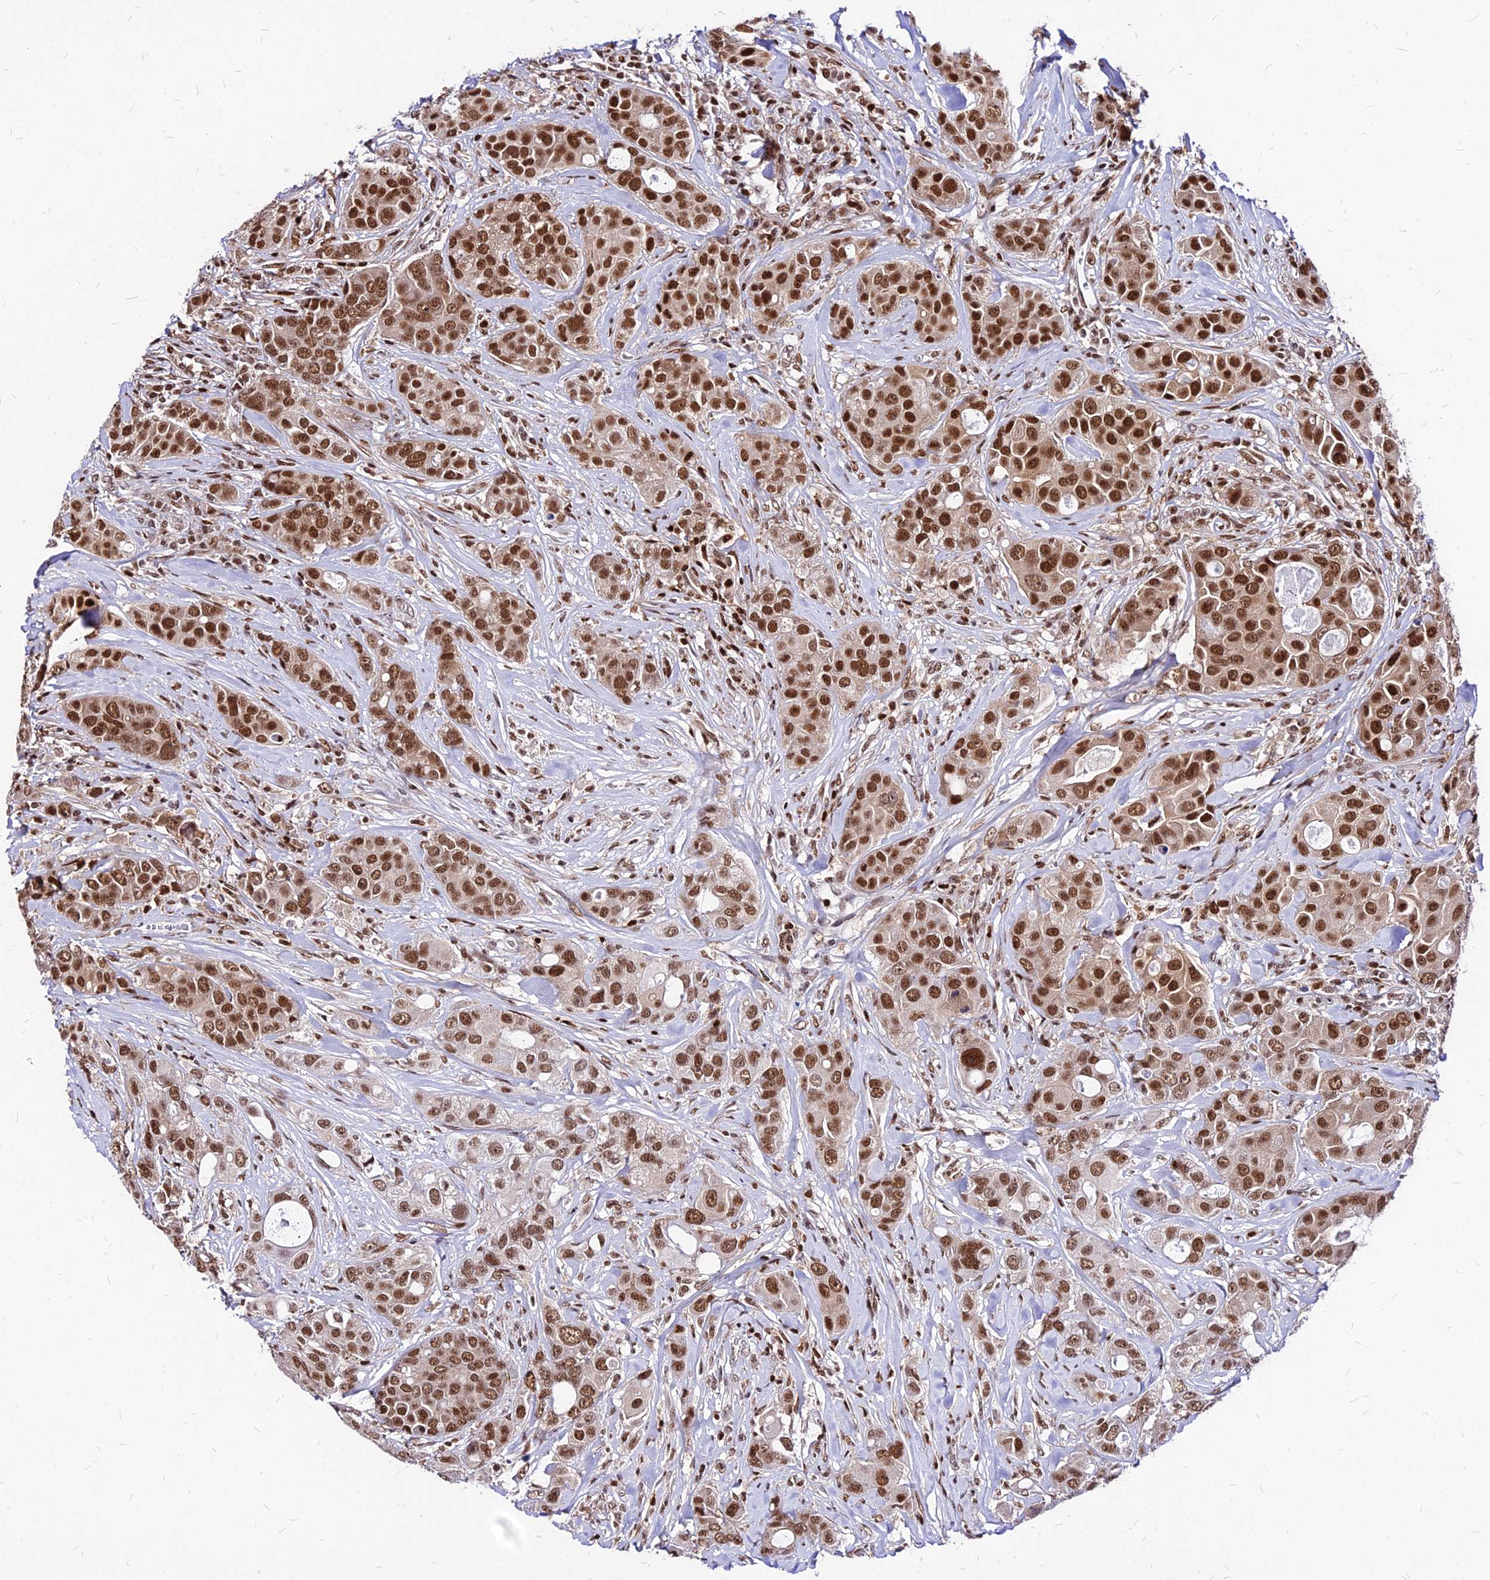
{"staining": {"intensity": "moderate", "quantity": ">75%", "location": "nuclear"}, "tissue": "breast cancer", "cell_type": "Tumor cells", "image_type": "cancer", "snomed": [{"axis": "morphology", "description": "Duct carcinoma"}, {"axis": "topography", "description": "Breast"}], "caption": "Immunohistochemical staining of breast invasive ductal carcinoma exhibits medium levels of moderate nuclear protein expression in approximately >75% of tumor cells. Nuclei are stained in blue.", "gene": "PAXX", "patient": {"sex": "female", "age": 43}}